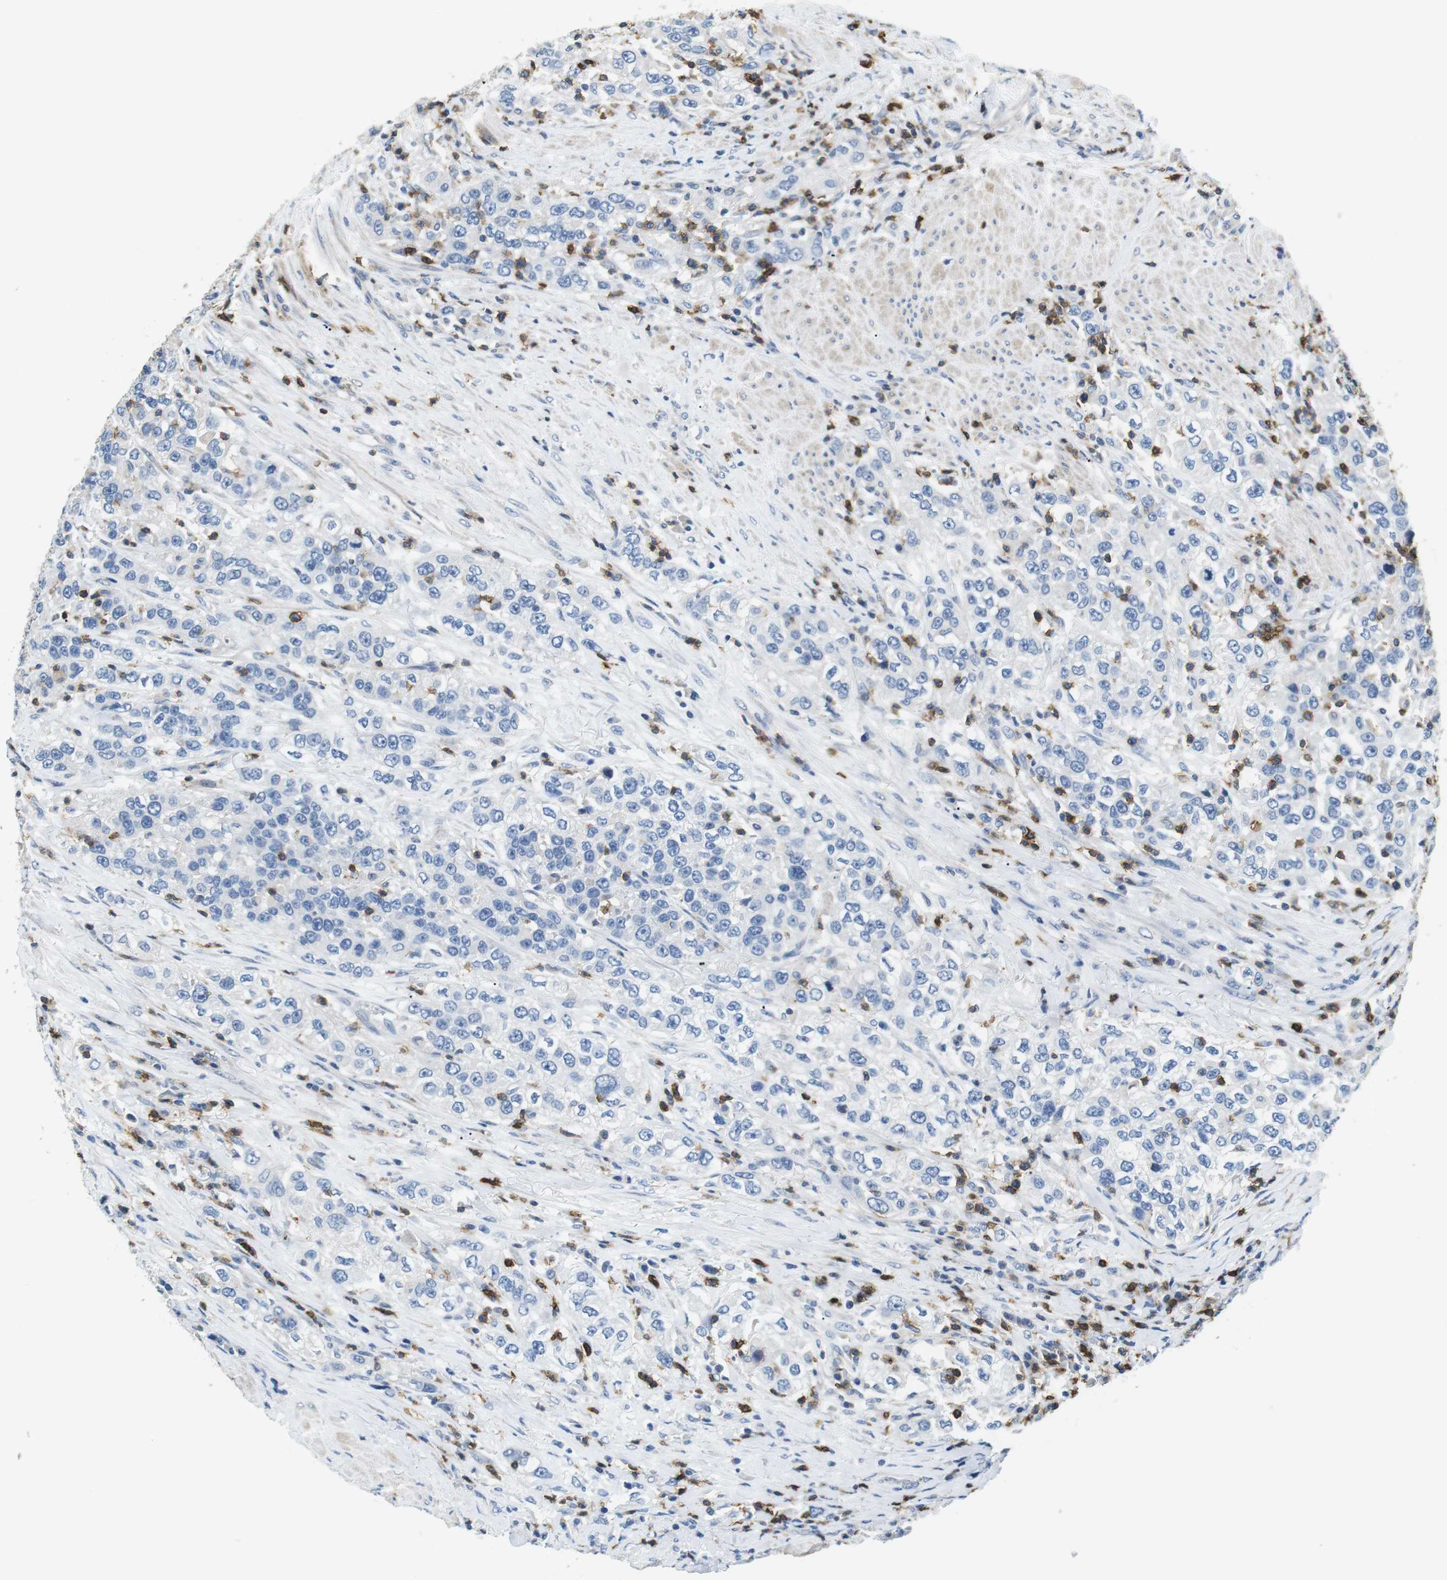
{"staining": {"intensity": "negative", "quantity": "none", "location": "none"}, "tissue": "urothelial cancer", "cell_type": "Tumor cells", "image_type": "cancer", "snomed": [{"axis": "morphology", "description": "Urothelial carcinoma, High grade"}, {"axis": "topography", "description": "Urinary bladder"}], "caption": "This photomicrograph is of urothelial cancer stained with immunohistochemistry (IHC) to label a protein in brown with the nuclei are counter-stained blue. There is no staining in tumor cells. (Stains: DAB immunohistochemistry (IHC) with hematoxylin counter stain, Microscopy: brightfield microscopy at high magnification).", "gene": "CD6", "patient": {"sex": "female", "age": 80}}